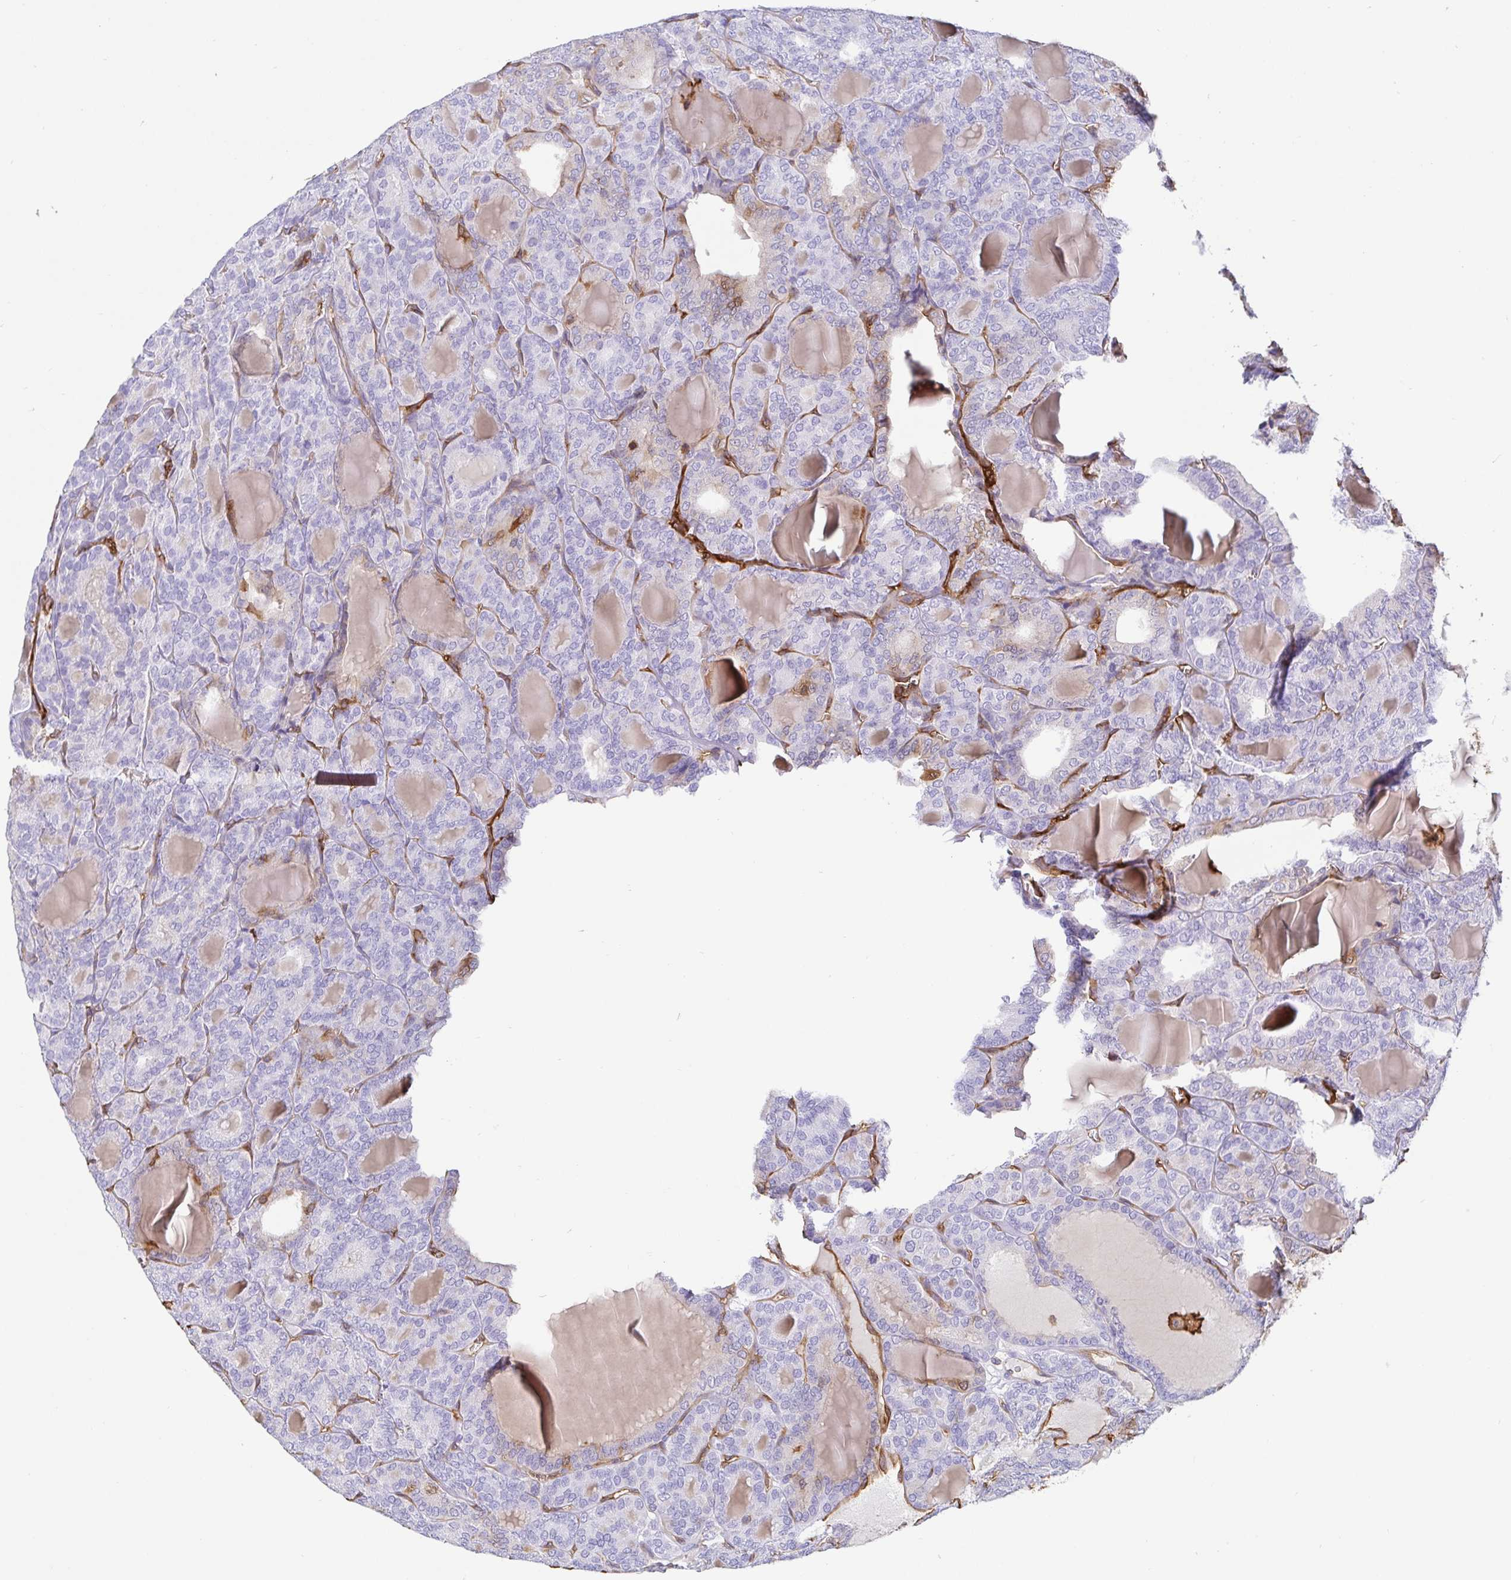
{"staining": {"intensity": "negative", "quantity": "none", "location": "none"}, "tissue": "thyroid cancer", "cell_type": "Tumor cells", "image_type": "cancer", "snomed": [{"axis": "morphology", "description": "Follicular adenoma carcinoma, NOS"}, {"axis": "topography", "description": "Thyroid gland"}], "caption": "Tumor cells show no significant protein expression in thyroid cancer.", "gene": "ANXA2", "patient": {"sex": "male", "age": 74}}